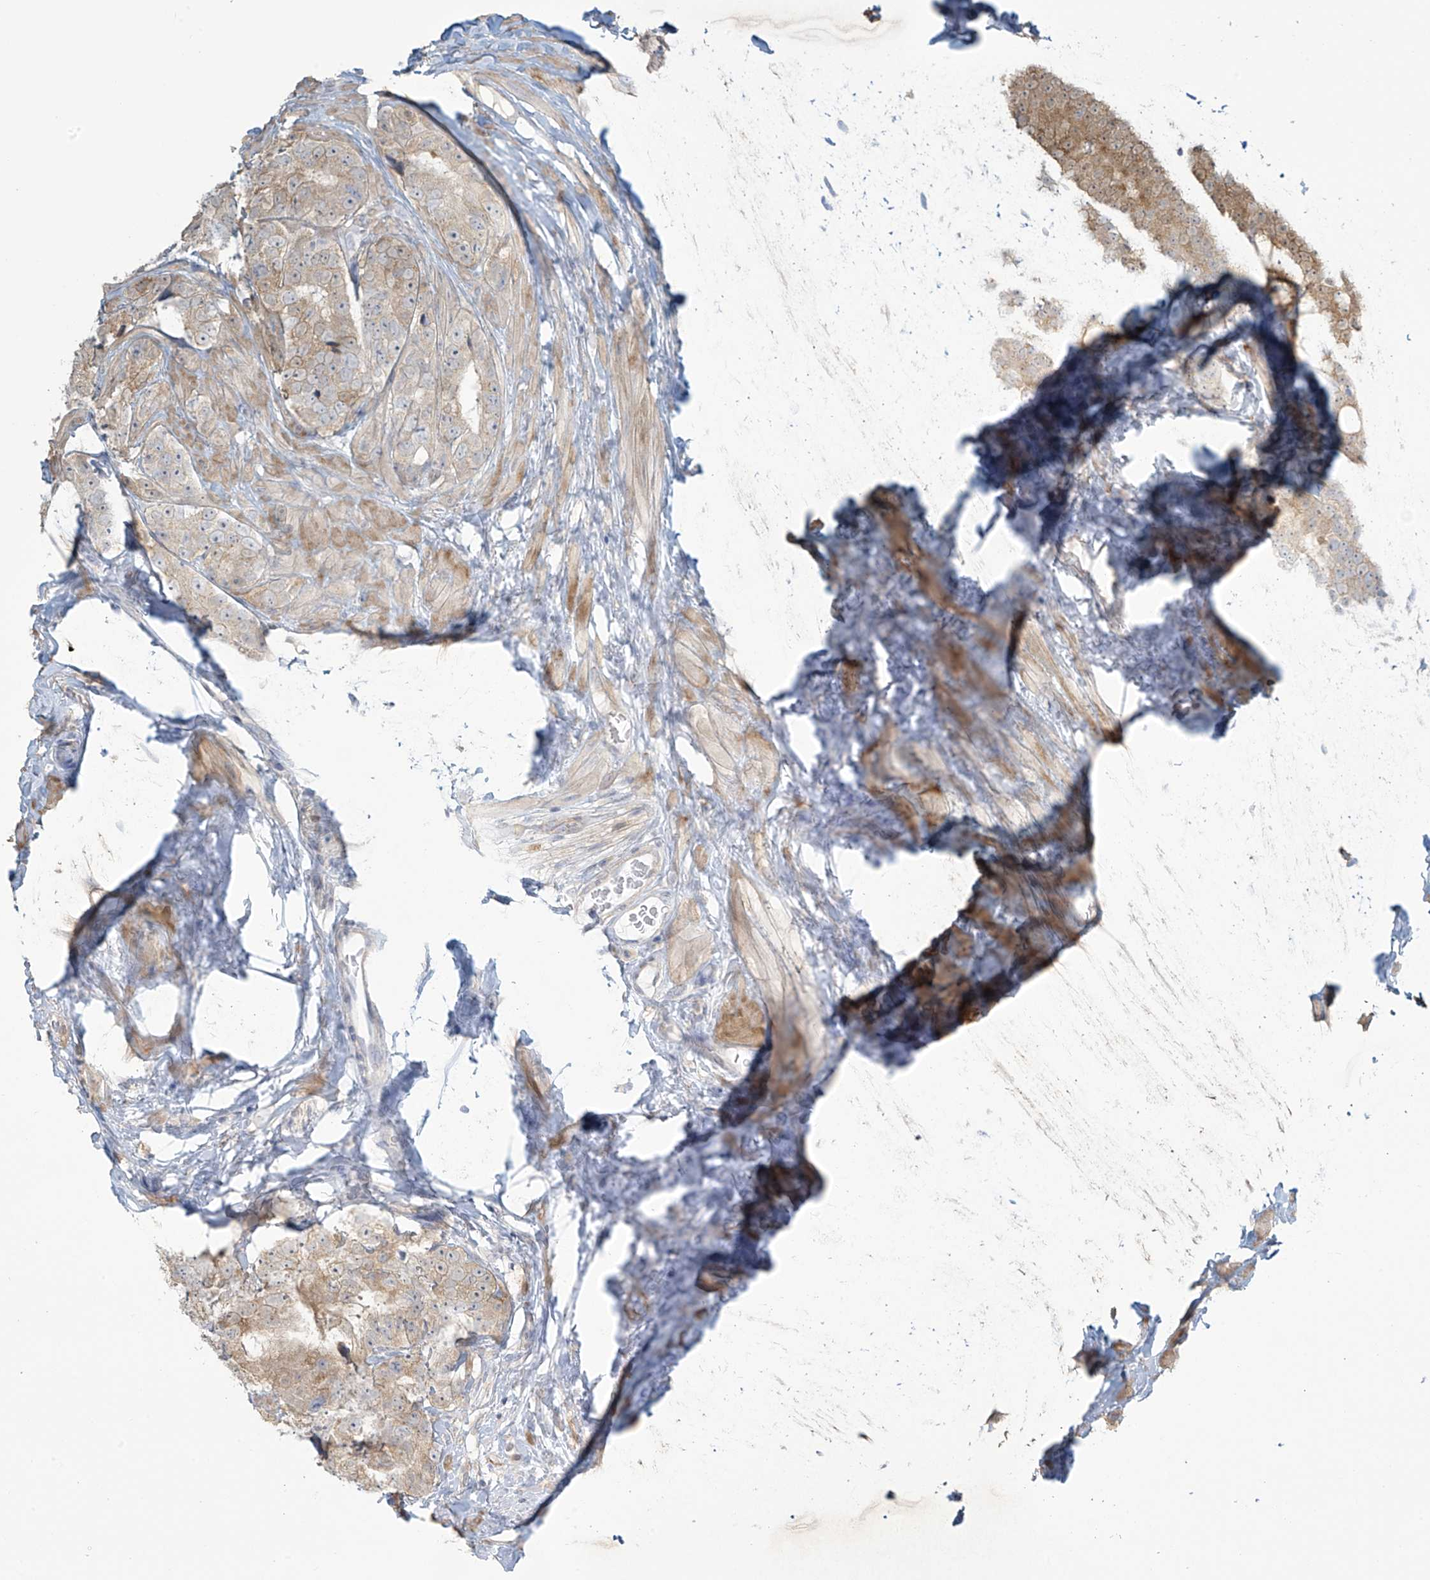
{"staining": {"intensity": "weak", "quantity": ">75%", "location": "cytoplasmic/membranous"}, "tissue": "prostate cancer", "cell_type": "Tumor cells", "image_type": "cancer", "snomed": [{"axis": "morphology", "description": "Adenocarcinoma, High grade"}, {"axis": "topography", "description": "Prostate"}], "caption": "About >75% of tumor cells in prostate cancer show weak cytoplasmic/membranous protein expression as visualized by brown immunohistochemical staining.", "gene": "TAGAP", "patient": {"sex": "male", "age": 56}}